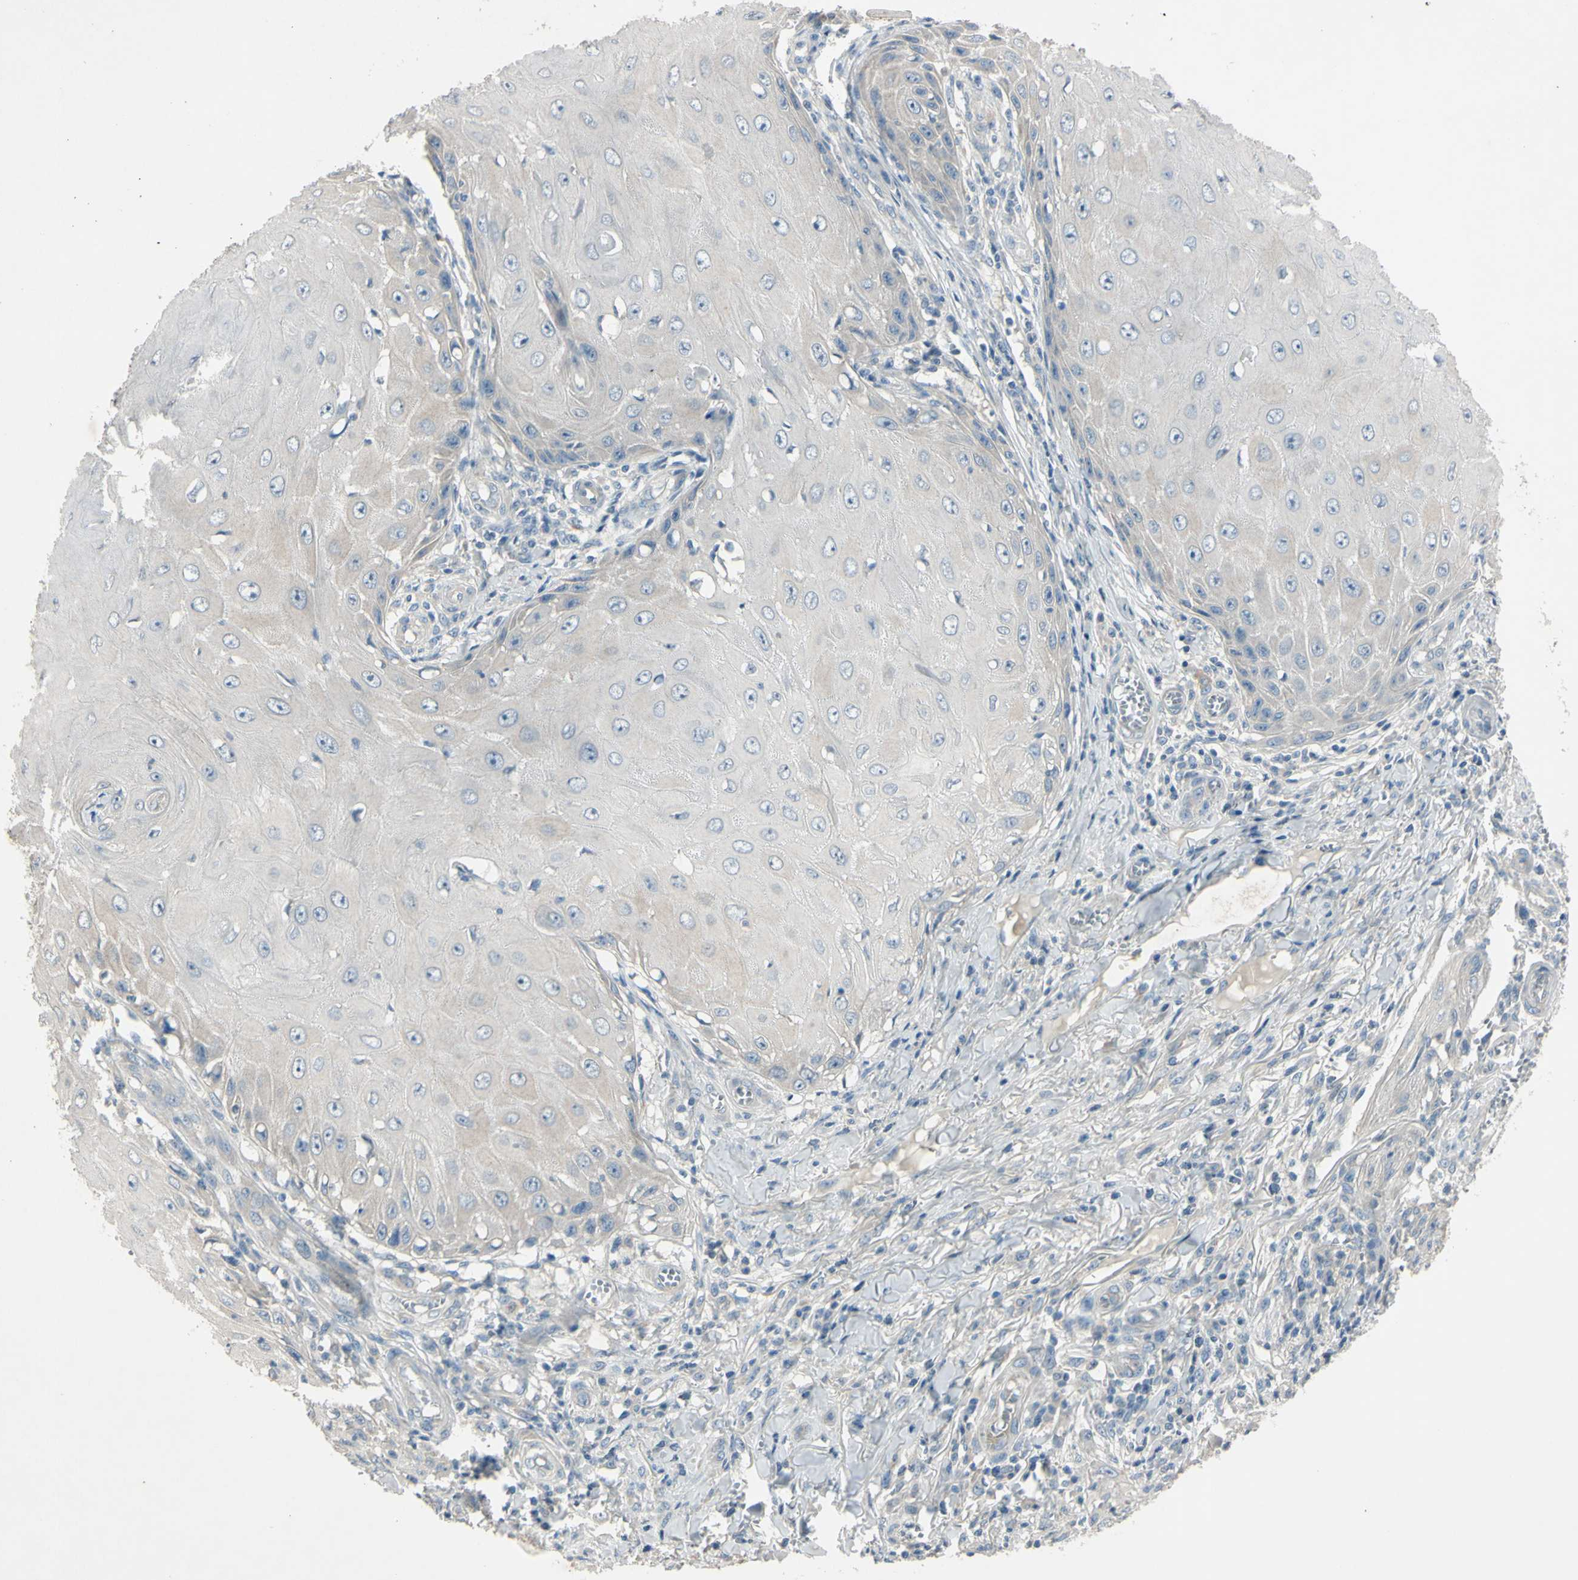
{"staining": {"intensity": "negative", "quantity": "none", "location": "none"}, "tissue": "skin cancer", "cell_type": "Tumor cells", "image_type": "cancer", "snomed": [{"axis": "morphology", "description": "Squamous cell carcinoma, NOS"}, {"axis": "topography", "description": "Skin"}], "caption": "Tumor cells show no significant positivity in skin cancer.", "gene": "AATK", "patient": {"sex": "female", "age": 73}}